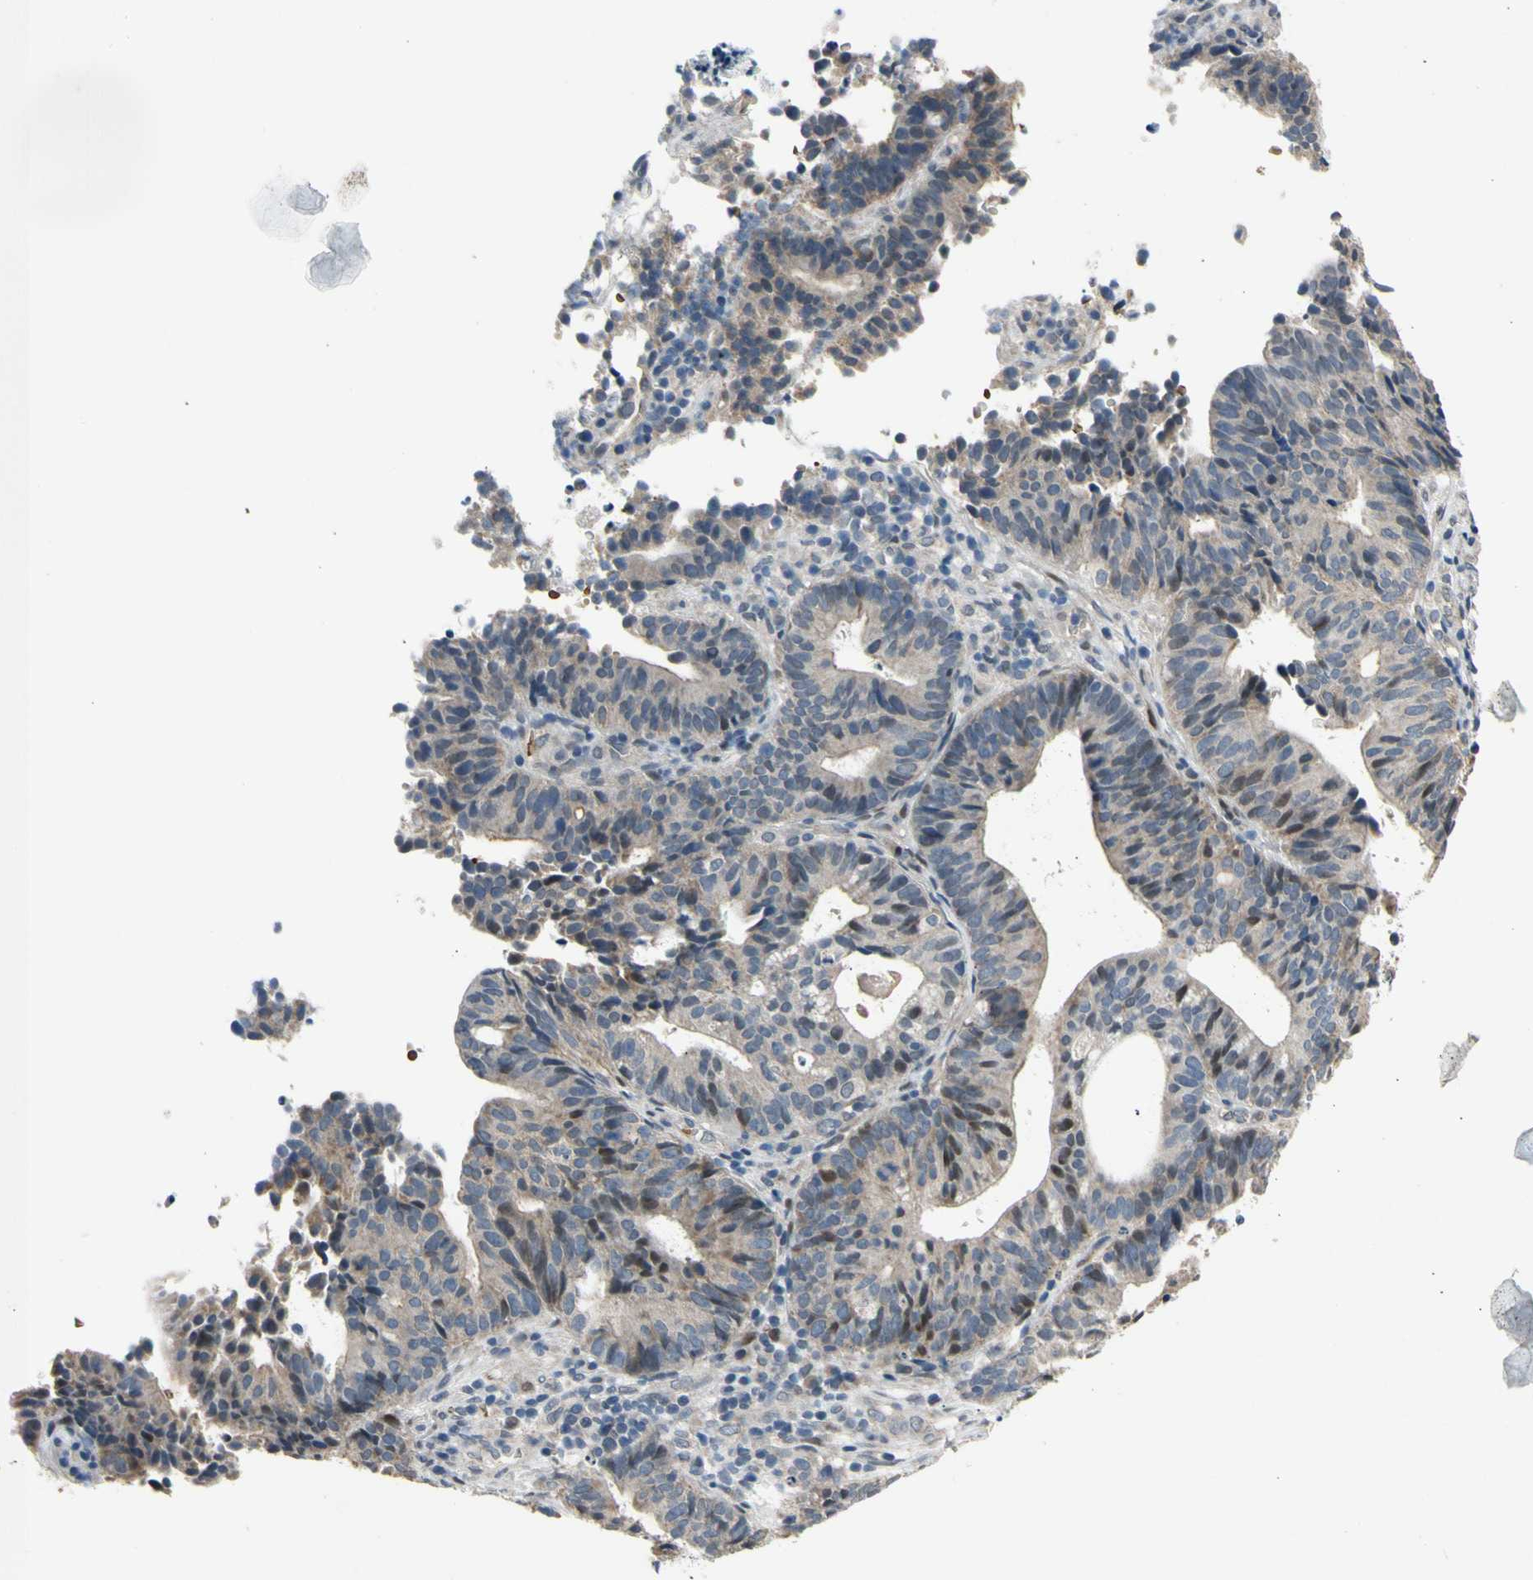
{"staining": {"intensity": "moderate", "quantity": "<25%", "location": "nuclear"}, "tissue": "endometrial cancer", "cell_type": "Tumor cells", "image_type": "cancer", "snomed": [{"axis": "morphology", "description": "Adenocarcinoma, NOS"}, {"axis": "topography", "description": "Uterus"}], "caption": "Moderate nuclear expression for a protein is appreciated in approximately <25% of tumor cells of adenocarcinoma (endometrial) using immunohistochemistry.", "gene": "ZNF184", "patient": {"sex": "female", "age": 83}}